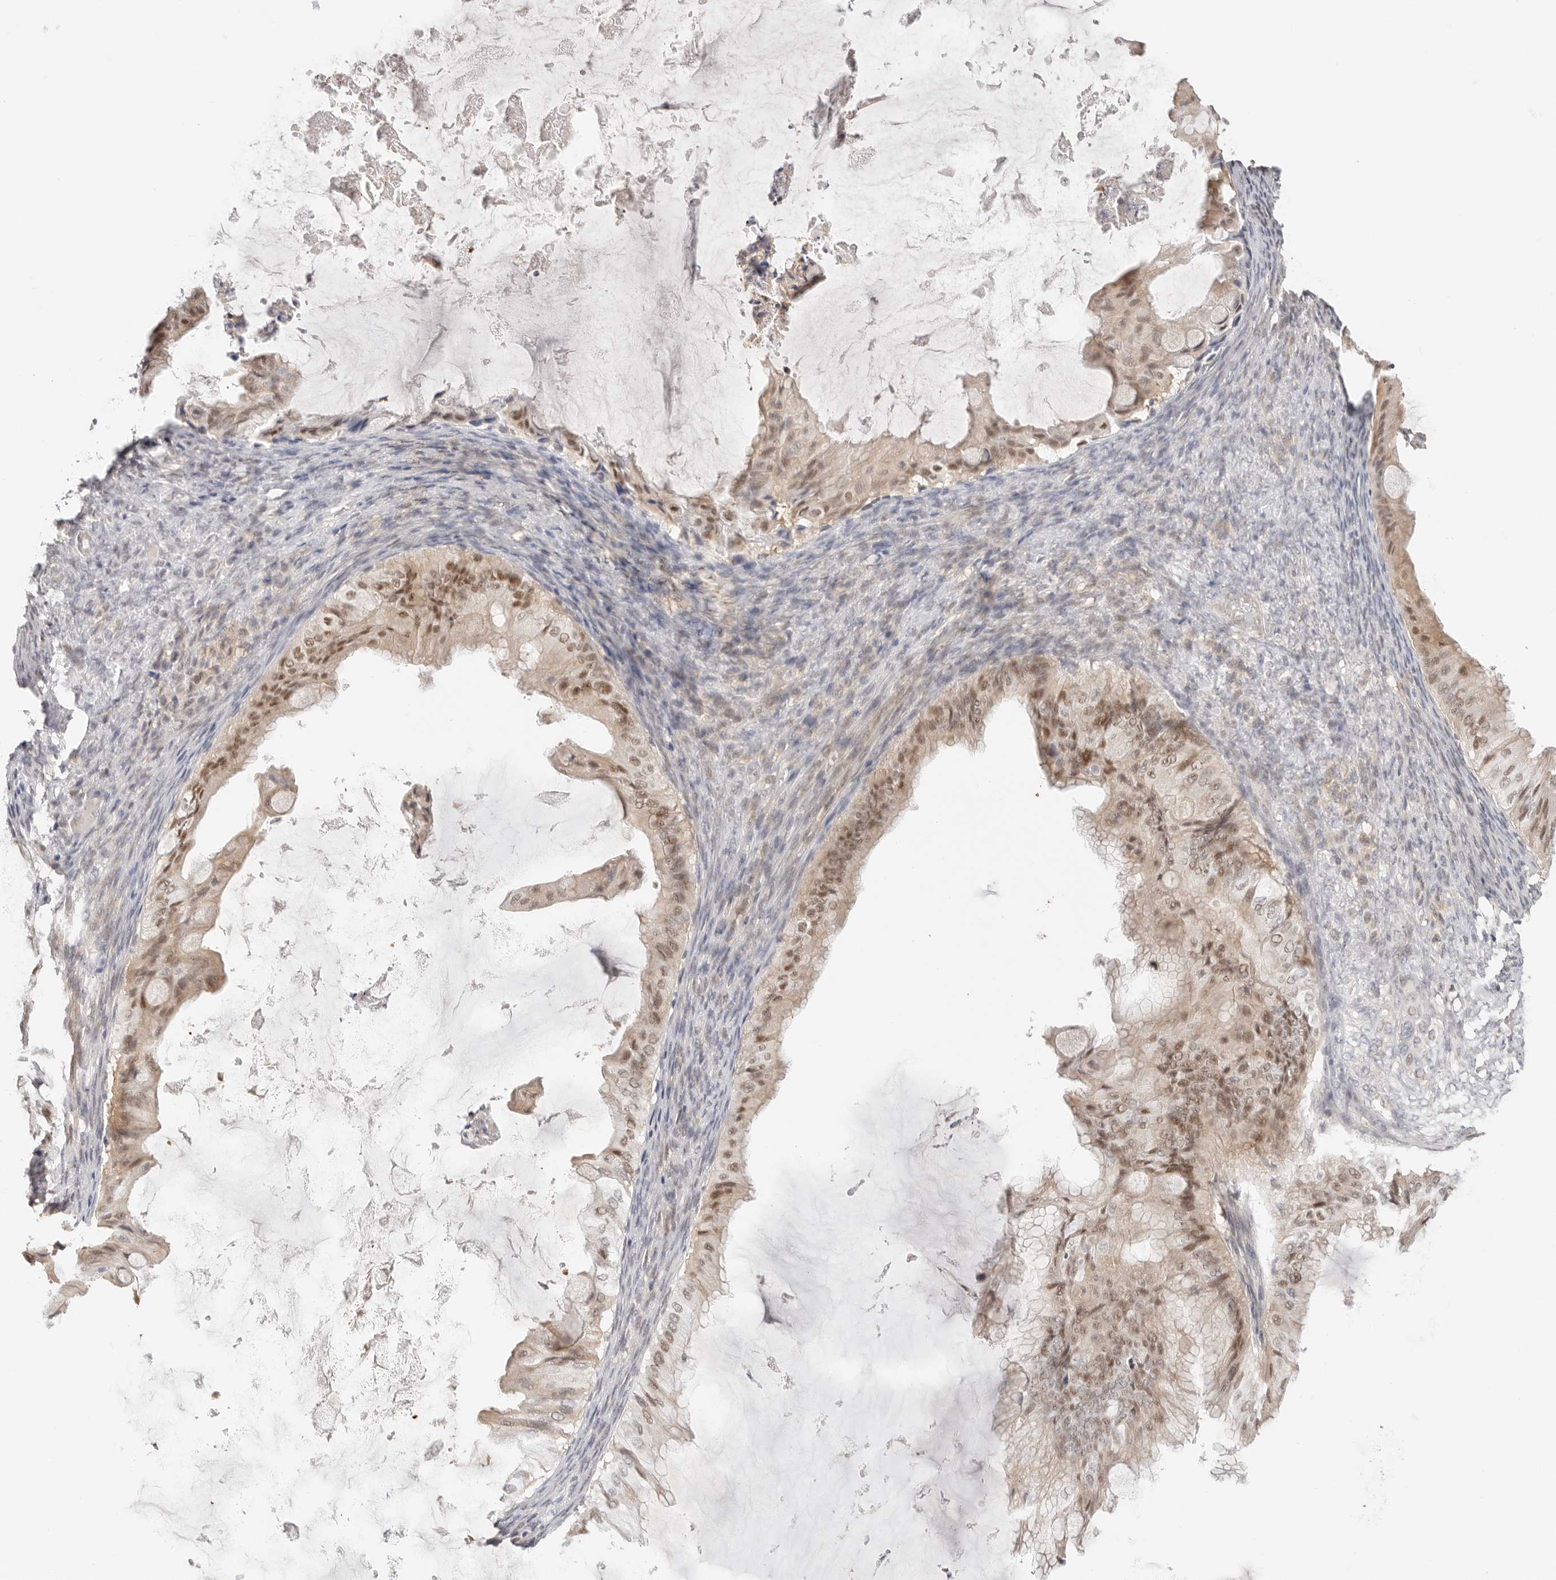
{"staining": {"intensity": "moderate", "quantity": ">75%", "location": "nuclear"}, "tissue": "ovarian cancer", "cell_type": "Tumor cells", "image_type": "cancer", "snomed": [{"axis": "morphology", "description": "Cystadenocarcinoma, mucinous, NOS"}, {"axis": "topography", "description": "Ovary"}], "caption": "A histopathology image showing moderate nuclear positivity in about >75% of tumor cells in ovarian cancer (mucinous cystadenocarcinoma), as visualized by brown immunohistochemical staining.", "gene": "LARP7", "patient": {"sex": "female", "age": 61}}